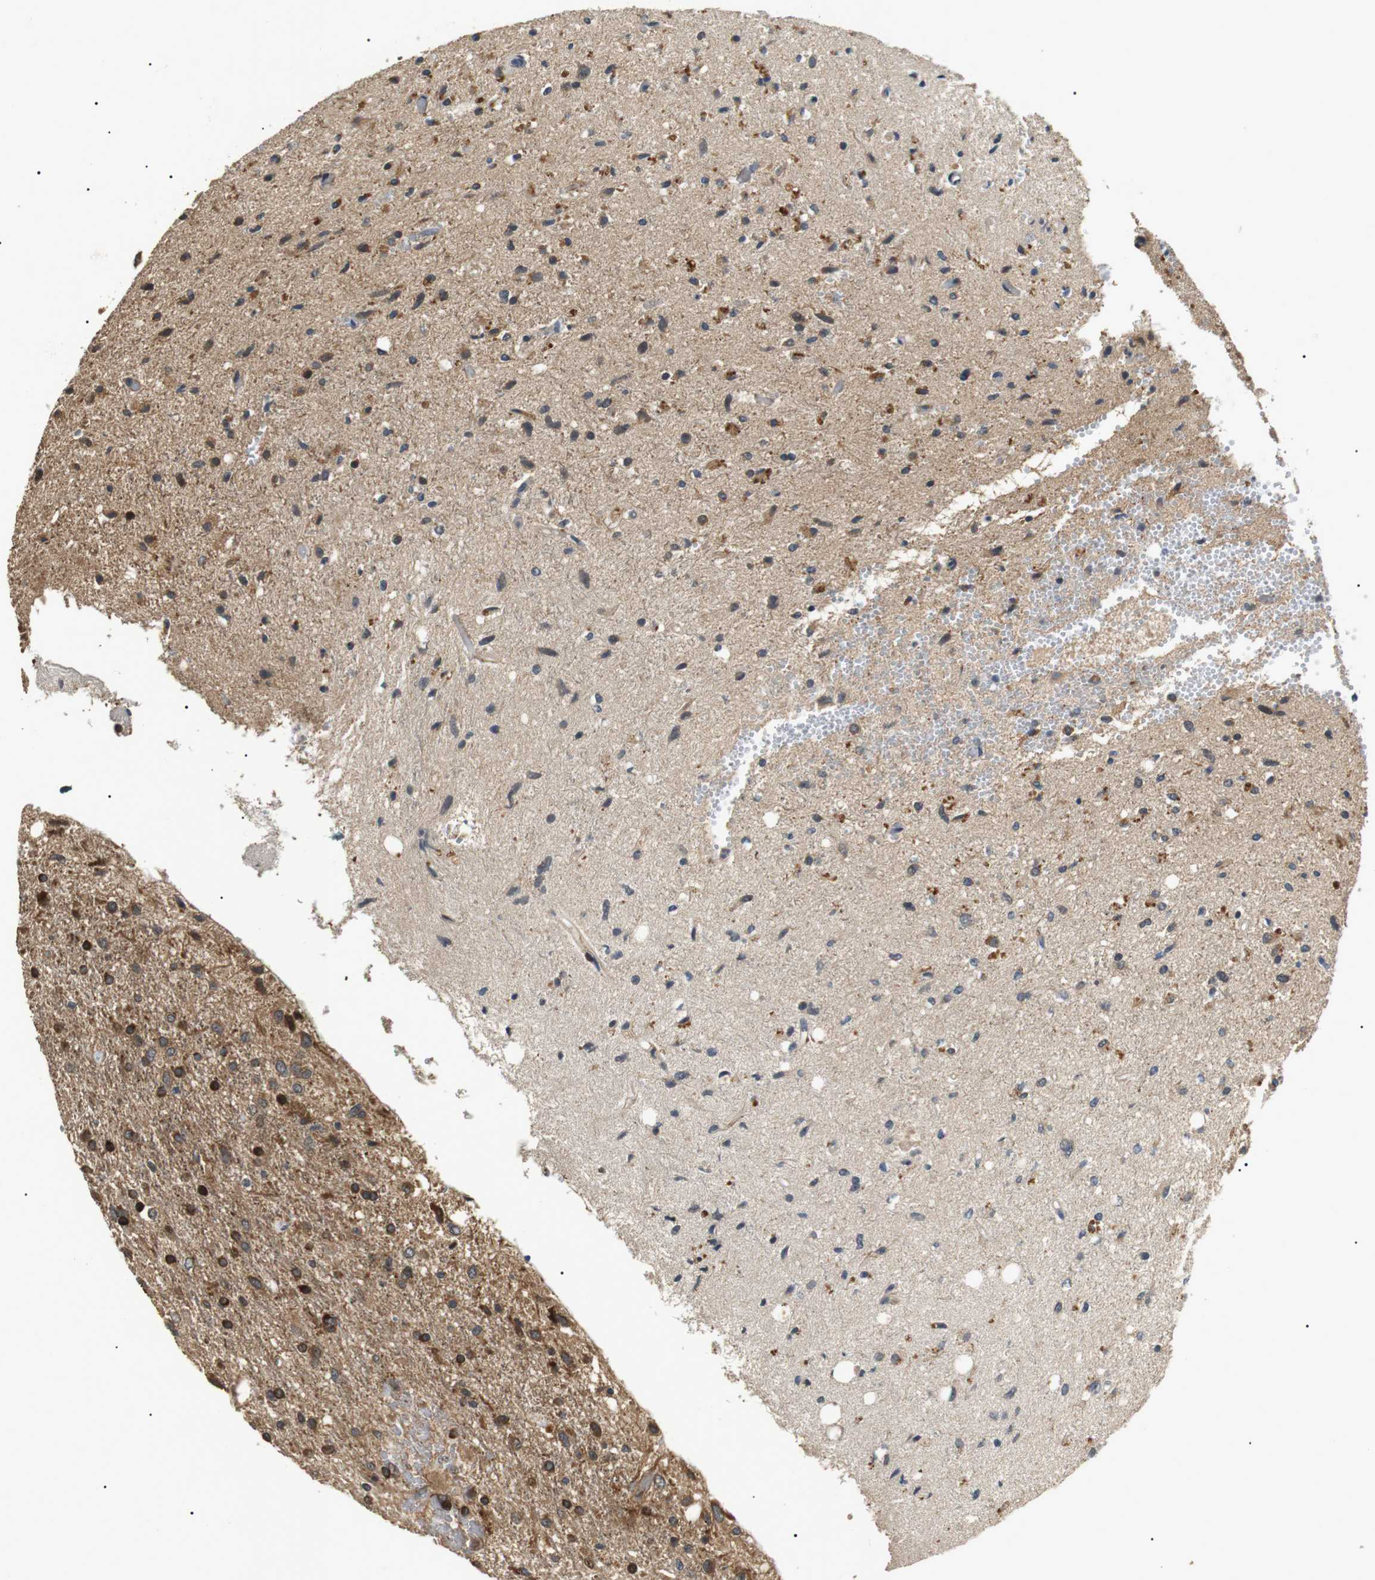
{"staining": {"intensity": "moderate", "quantity": "25%-75%", "location": "cytoplasmic/membranous"}, "tissue": "glioma", "cell_type": "Tumor cells", "image_type": "cancer", "snomed": [{"axis": "morphology", "description": "Glioma, malignant, Low grade"}, {"axis": "topography", "description": "Brain"}], "caption": "This is an image of IHC staining of glioma, which shows moderate positivity in the cytoplasmic/membranous of tumor cells.", "gene": "HSPA13", "patient": {"sex": "male", "age": 77}}